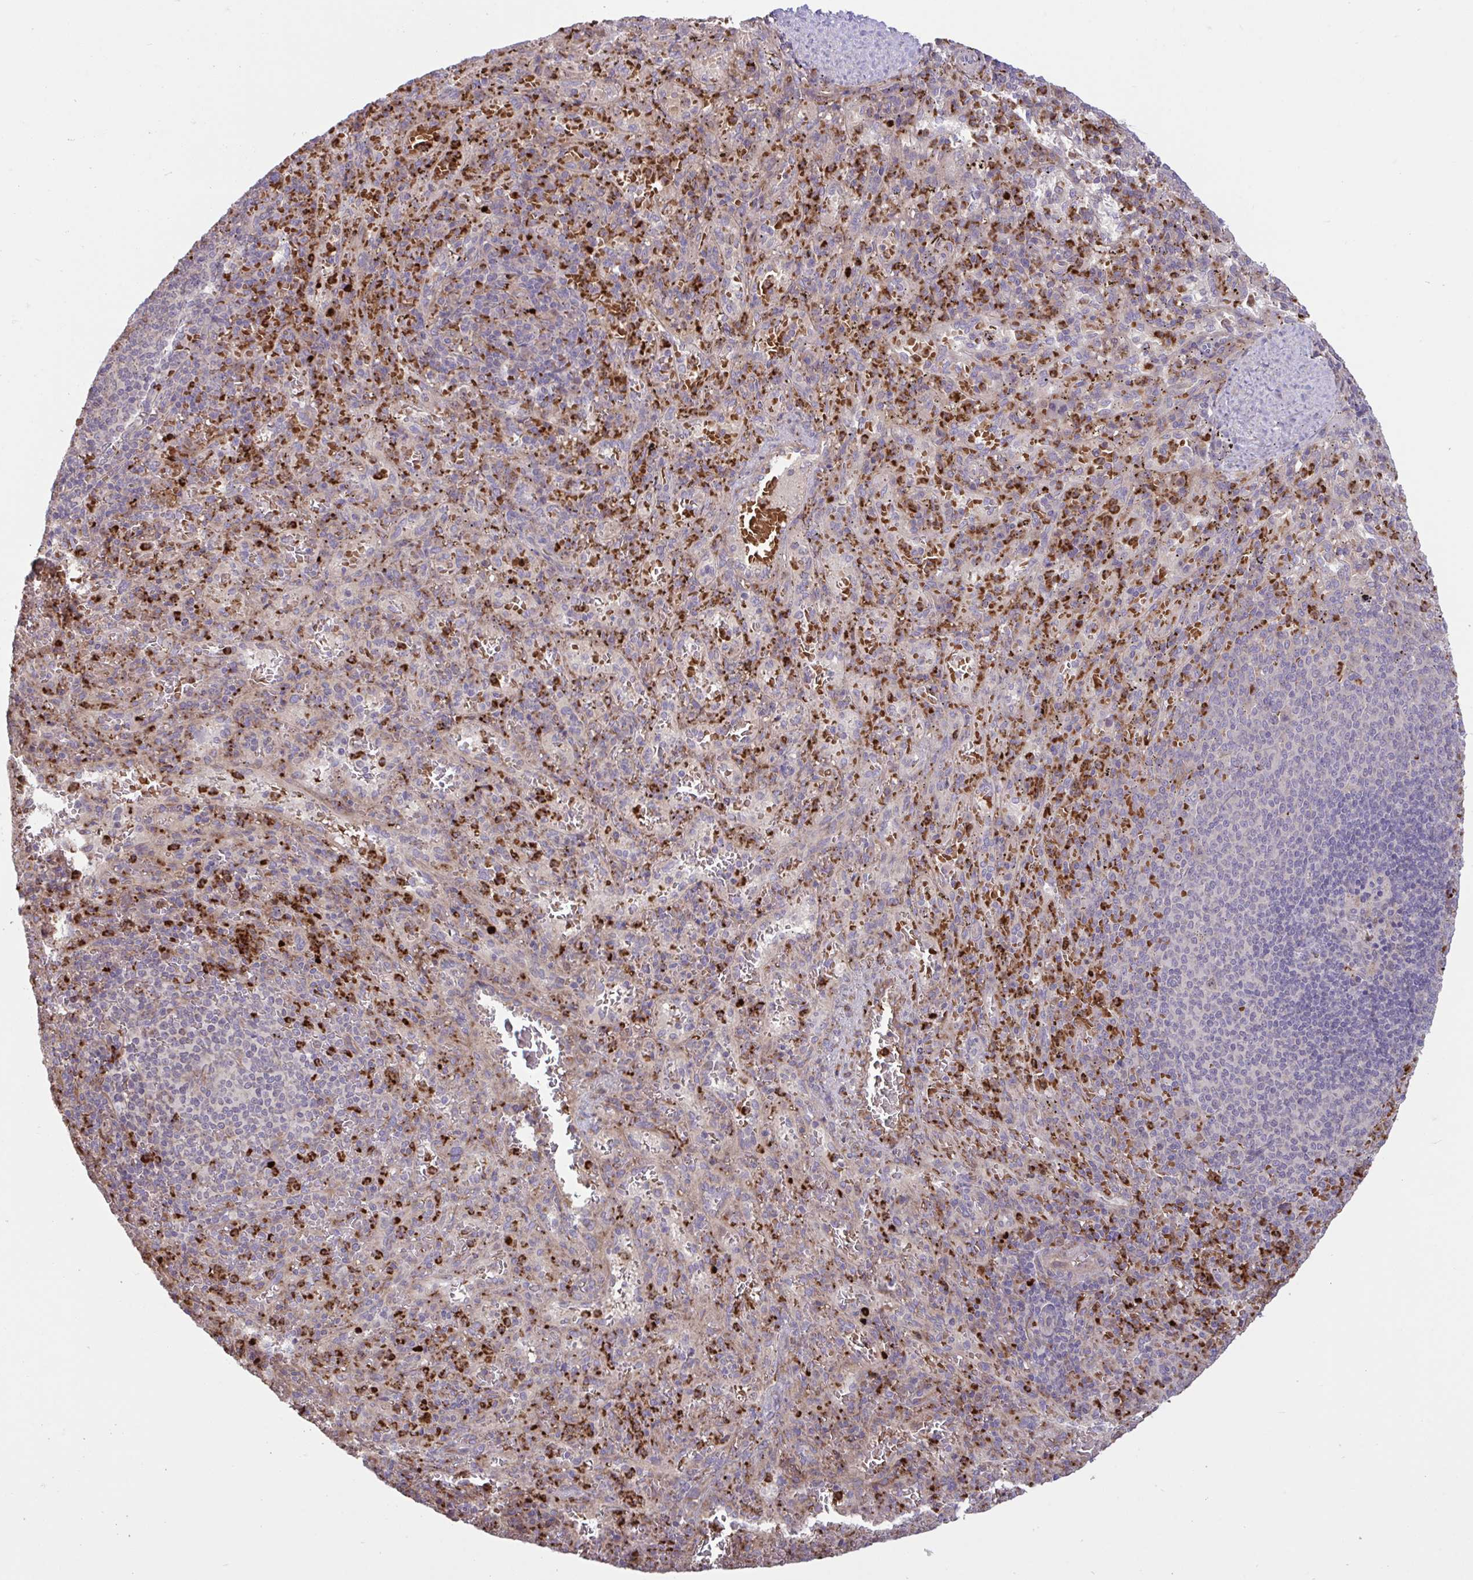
{"staining": {"intensity": "strong", "quantity": "25%-75%", "location": "cytoplasmic/membranous"}, "tissue": "spleen", "cell_type": "Cells in red pulp", "image_type": "normal", "snomed": [{"axis": "morphology", "description": "Normal tissue, NOS"}, {"axis": "topography", "description": "Spleen"}], "caption": "About 25%-75% of cells in red pulp in unremarkable spleen display strong cytoplasmic/membranous protein staining as visualized by brown immunohistochemical staining.", "gene": "IL1R1", "patient": {"sex": "male", "age": 57}}